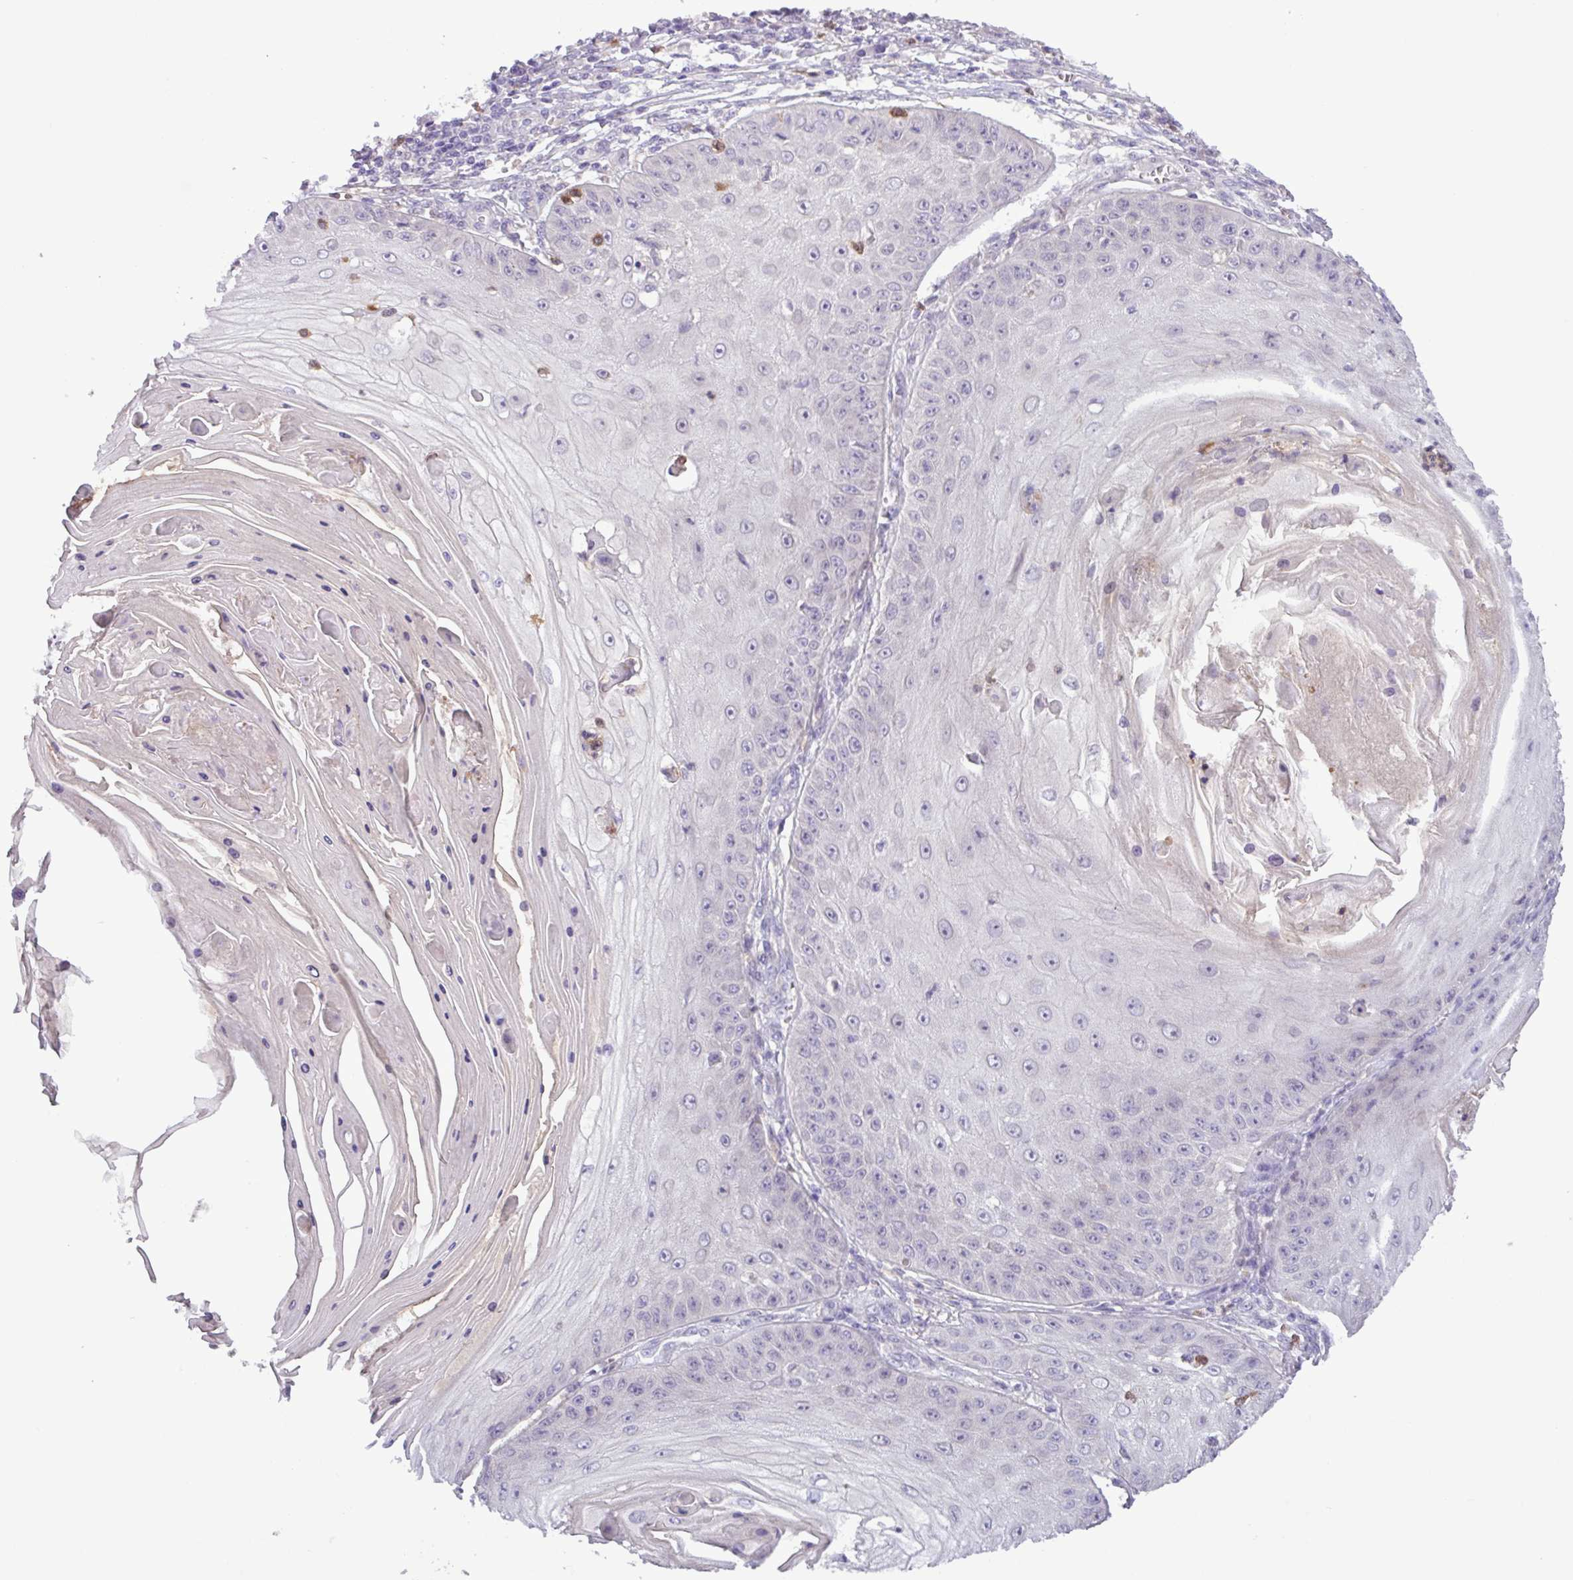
{"staining": {"intensity": "negative", "quantity": "none", "location": "none"}, "tissue": "skin cancer", "cell_type": "Tumor cells", "image_type": "cancer", "snomed": [{"axis": "morphology", "description": "Squamous cell carcinoma, NOS"}, {"axis": "topography", "description": "Skin"}], "caption": "Immunohistochemical staining of human skin cancer exhibits no significant positivity in tumor cells.", "gene": "TONSL", "patient": {"sex": "male", "age": 70}}